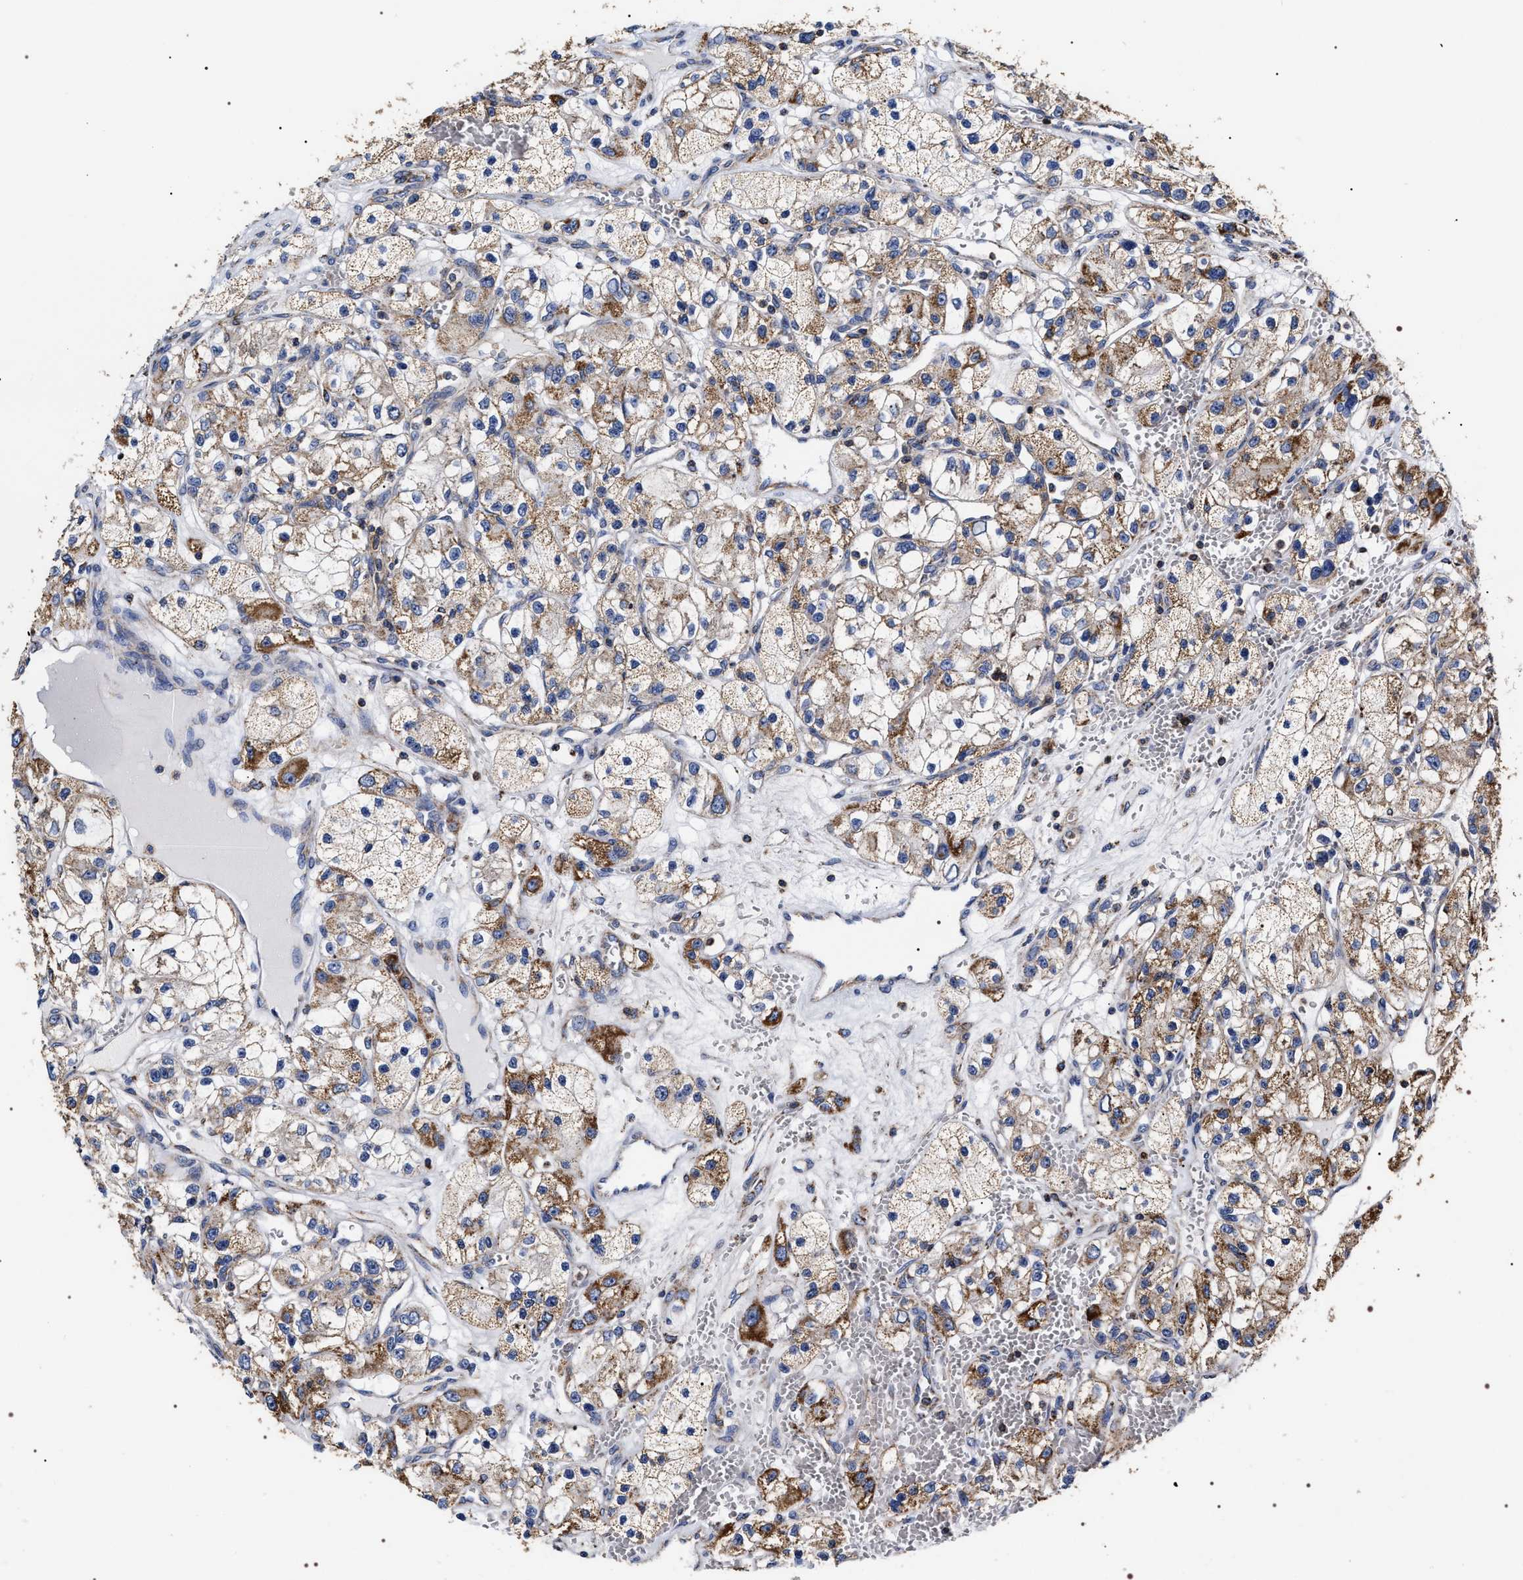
{"staining": {"intensity": "moderate", "quantity": ">75%", "location": "cytoplasmic/membranous"}, "tissue": "renal cancer", "cell_type": "Tumor cells", "image_type": "cancer", "snomed": [{"axis": "morphology", "description": "Adenocarcinoma, NOS"}, {"axis": "topography", "description": "Kidney"}], "caption": "Adenocarcinoma (renal) stained with a protein marker shows moderate staining in tumor cells.", "gene": "COG5", "patient": {"sex": "female", "age": 57}}